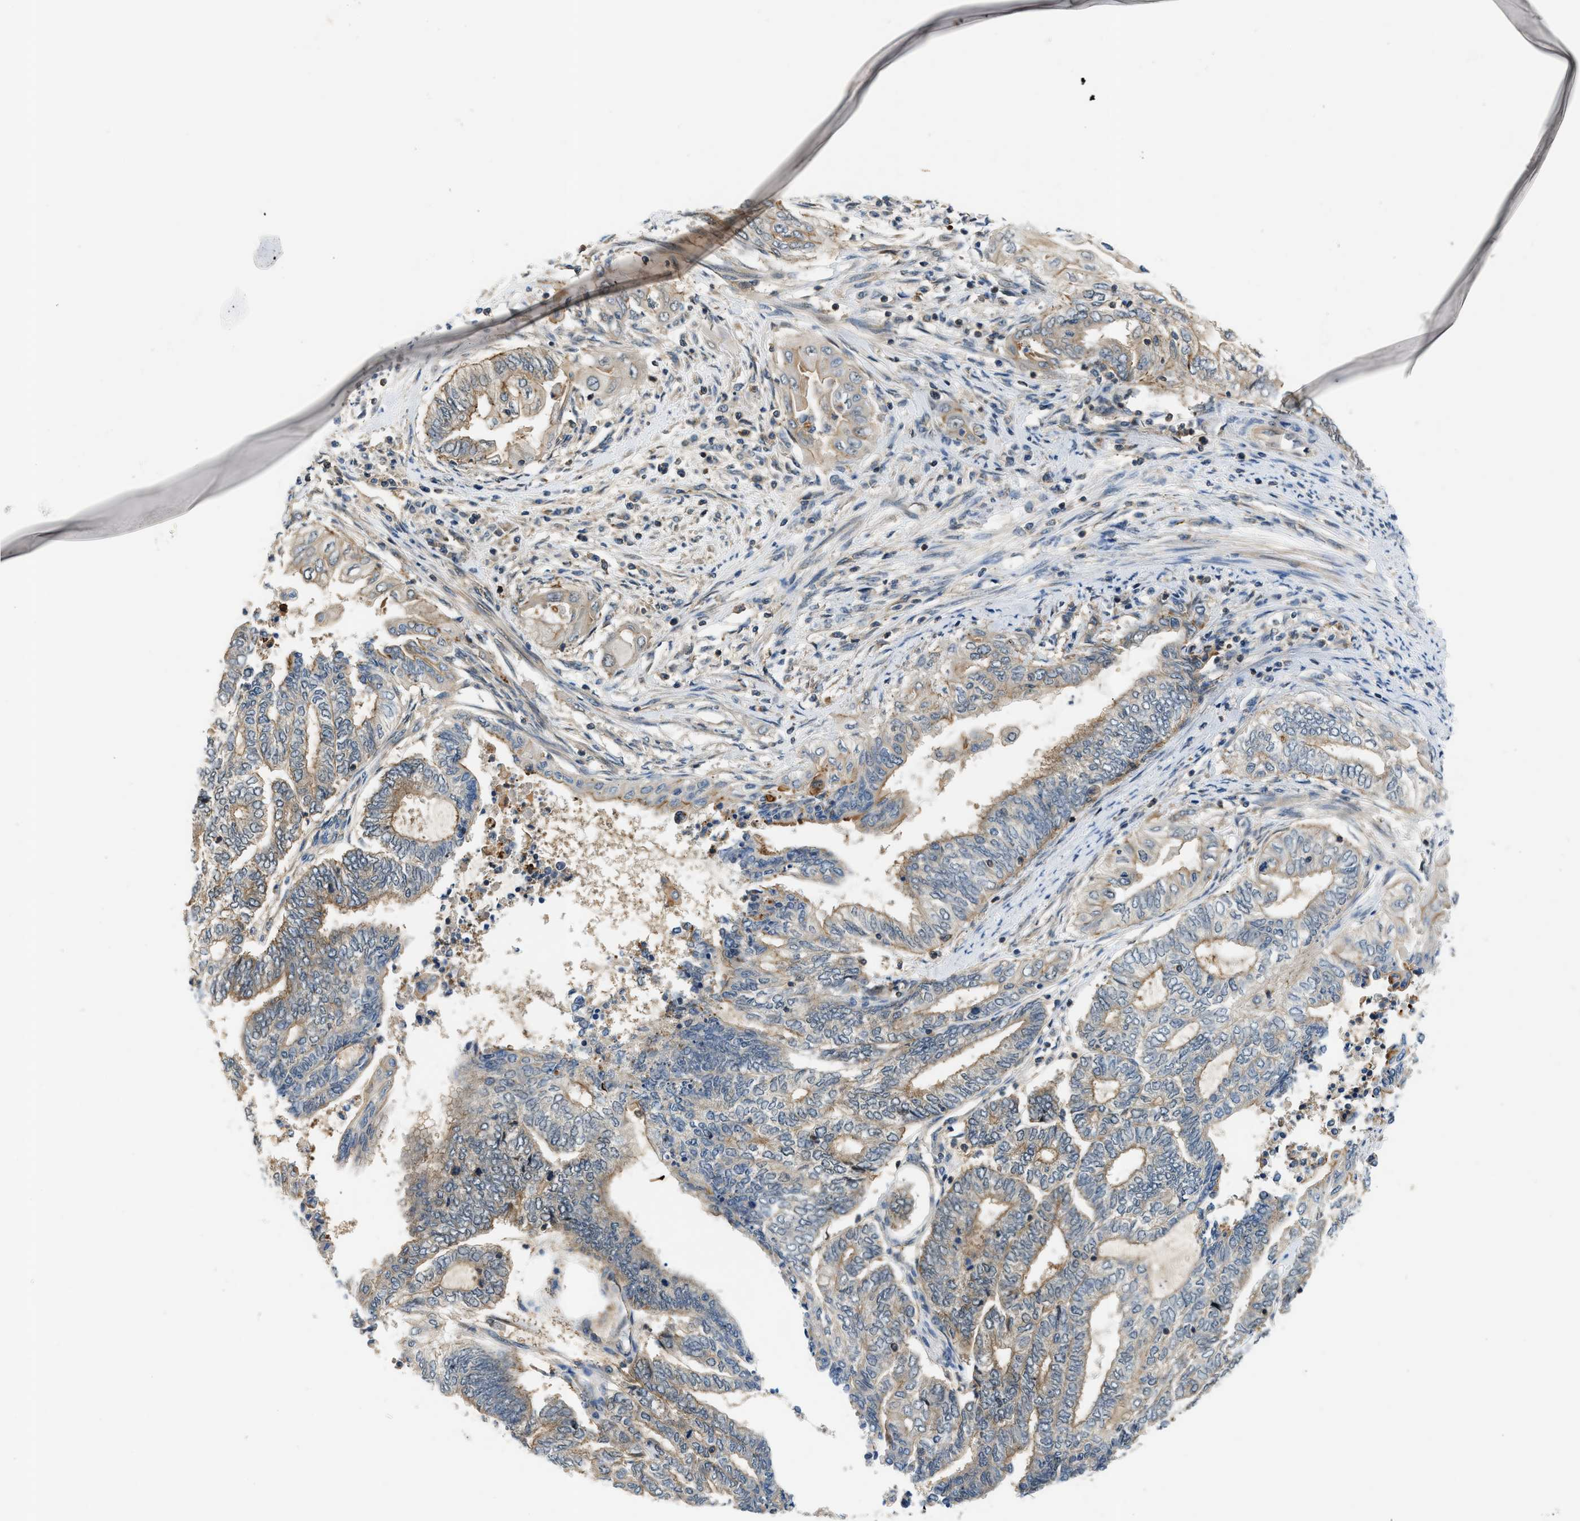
{"staining": {"intensity": "weak", "quantity": ">75%", "location": "cytoplasmic/membranous"}, "tissue": "endometrial cancer", "cell_type": "Tumor cells", "image_type": "cancer", "snomed": [{"axis": "morphology", "description": "Adenocarcinoma, NOS"}, {"axis": "topography", "description": "Uterus"}, {"axis": "topography", "description": "Endometrium"}], "caption": "Immunohistochemical staining of human endometrial cancer (adenocarcinoma) shows low levels of weak cytoplasmic/membranous protein positivity in about >75% of tumor cells.", "gene": "CBLB", "patient": {"sex": "female", "age": 70}}